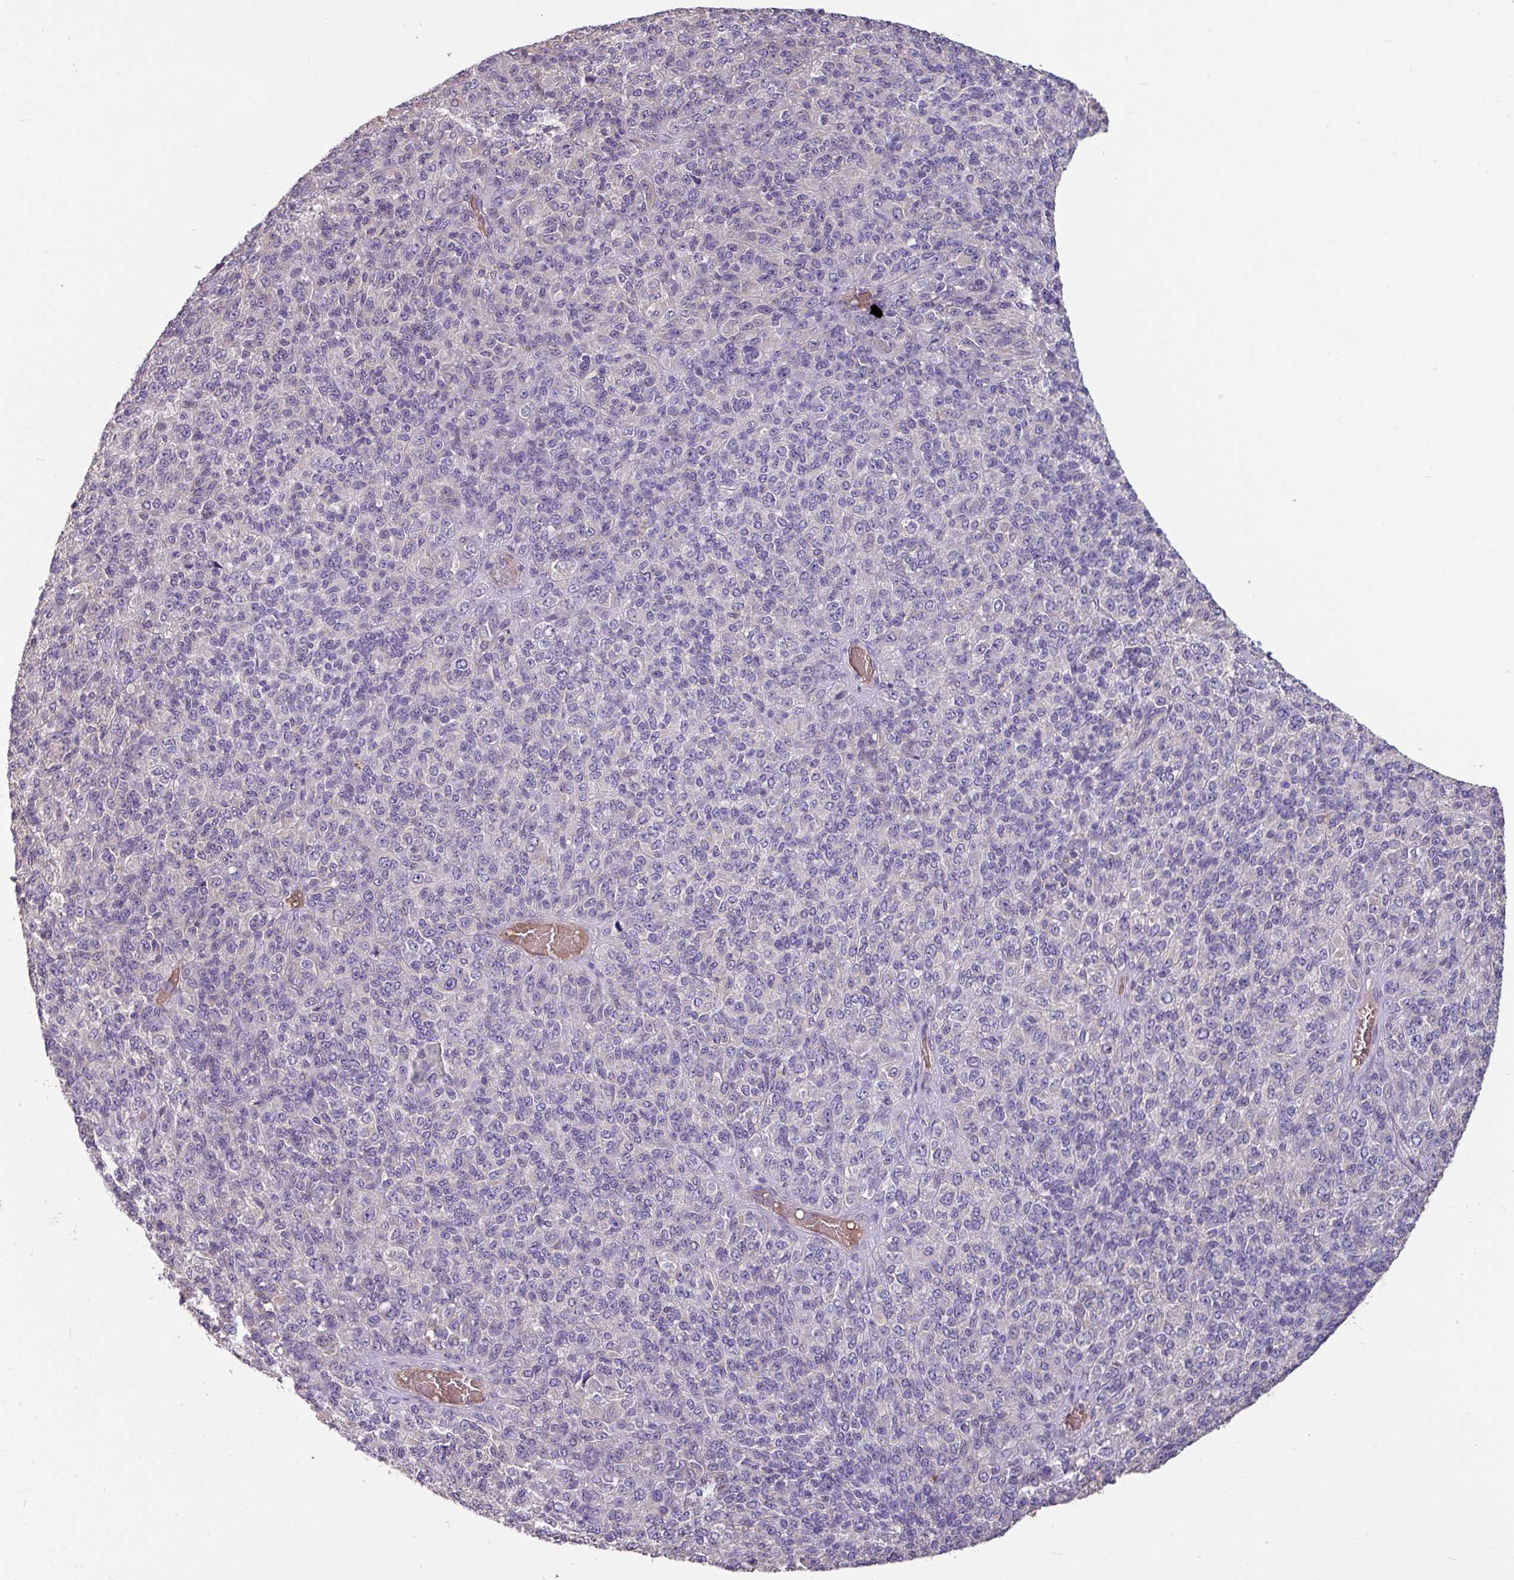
{"staining": {"intensity": "negative", "quantity": "none", "location": "none"}, "tissue": "melanoma", "cell_type": "Tumor cells", "image_type": "cancer", "snomed": [{"axis": "morphology", "description": "Malignant melanoma, Metastatic site"}, {"axis": "topography", "description": "Brain"}], "caption": "DAB immunohistochemical staining of melanoma demonstrates no significant positivity in tumor cells. (Immunohistochemistry (ihc), brightfield microscopy, high magnification).", "gene": "NHSL2", "patient": {"sex": "female", "age": 56}}